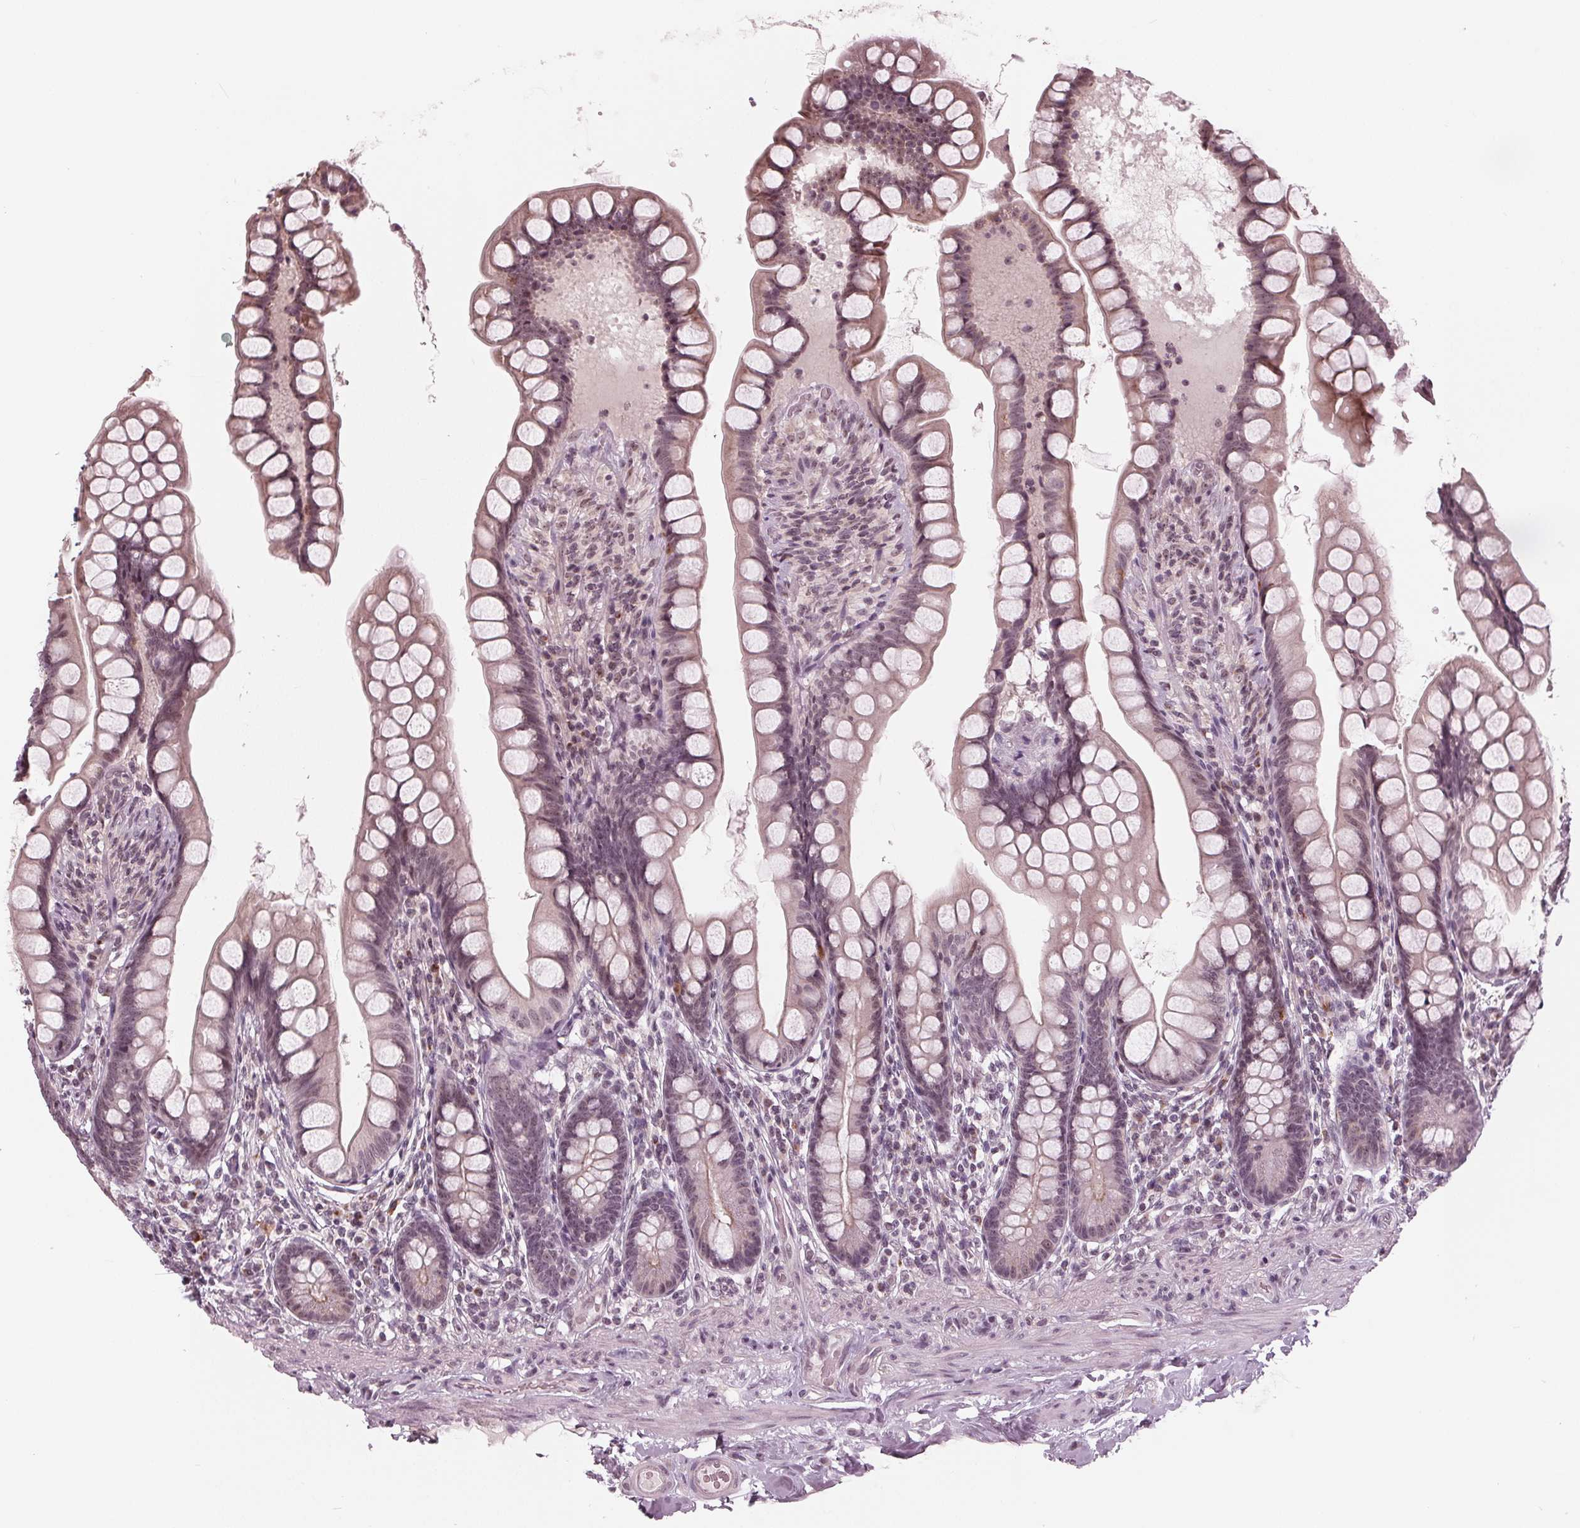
{"staining": {"intensity": "moderate", "quantity": "<25%", "location": "cytoplasmic/membranous"}, "tissue": "small intestine", "cell_type": "Glandular cells", "image_type": "normal", "snomed": [{"axis": "morphology", "description": "Normal tissue, NOS"}, {"axis": "topography", "description": "Small intestine"}], "caption": "This is an image of immunohistochemistry (IHC) staining of benign small intestine, which shows moderate staining in the cytoplasmic/membranous of glandular cells.", "gene": "SLX4", "patient": {"sex": "male", "age": 70}}